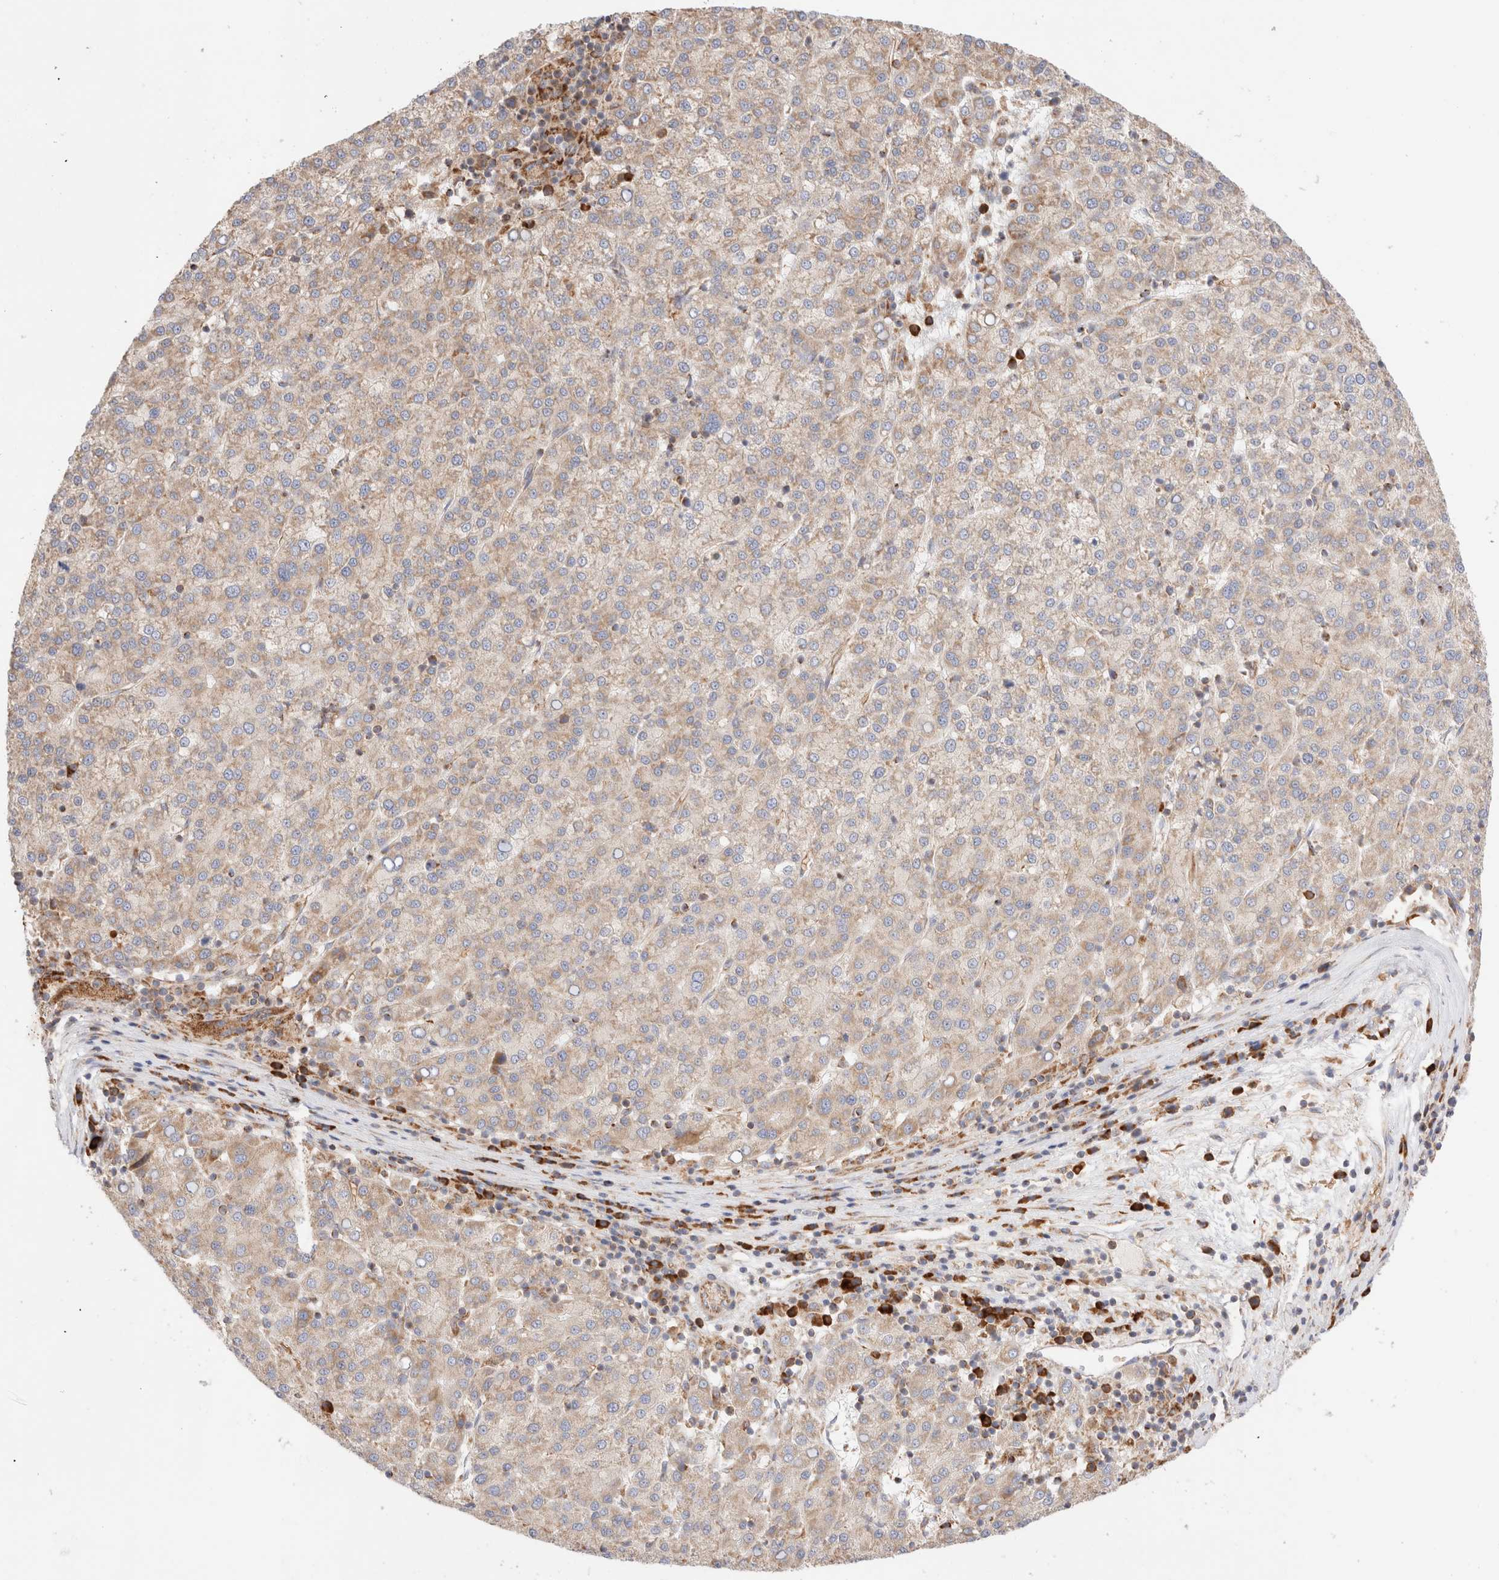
{"staining": {"intensity": "weak", "quantity": "25%-75%", "location": "cytoplasmic/membranous"}, "tissue": "liver cancer", "cell_type": "Tumor cells", "image_type": "cancer", "snomed": [{"axis": "morphology", "description": "Carcinoma, Hepatocellular, NOS"}, {"axis": "topography", "description": "Liver"}], "caption": "An immunohistochemistry (IHC) histopathology image of neoplastic tissue is shown. Protein staining in brown labels weak cytoplasmic/membranous positivity in hepatocellular carcinoma (liver) within tumor cells. The staining is performed using DAB (3,3'-diaminobenzidine) brown chromogen to label protein expression. The nuclei are counter-stained blue using hematoxylin.", "gene": "UTS2B", "patient": {"sex": "female", "age": 58}}